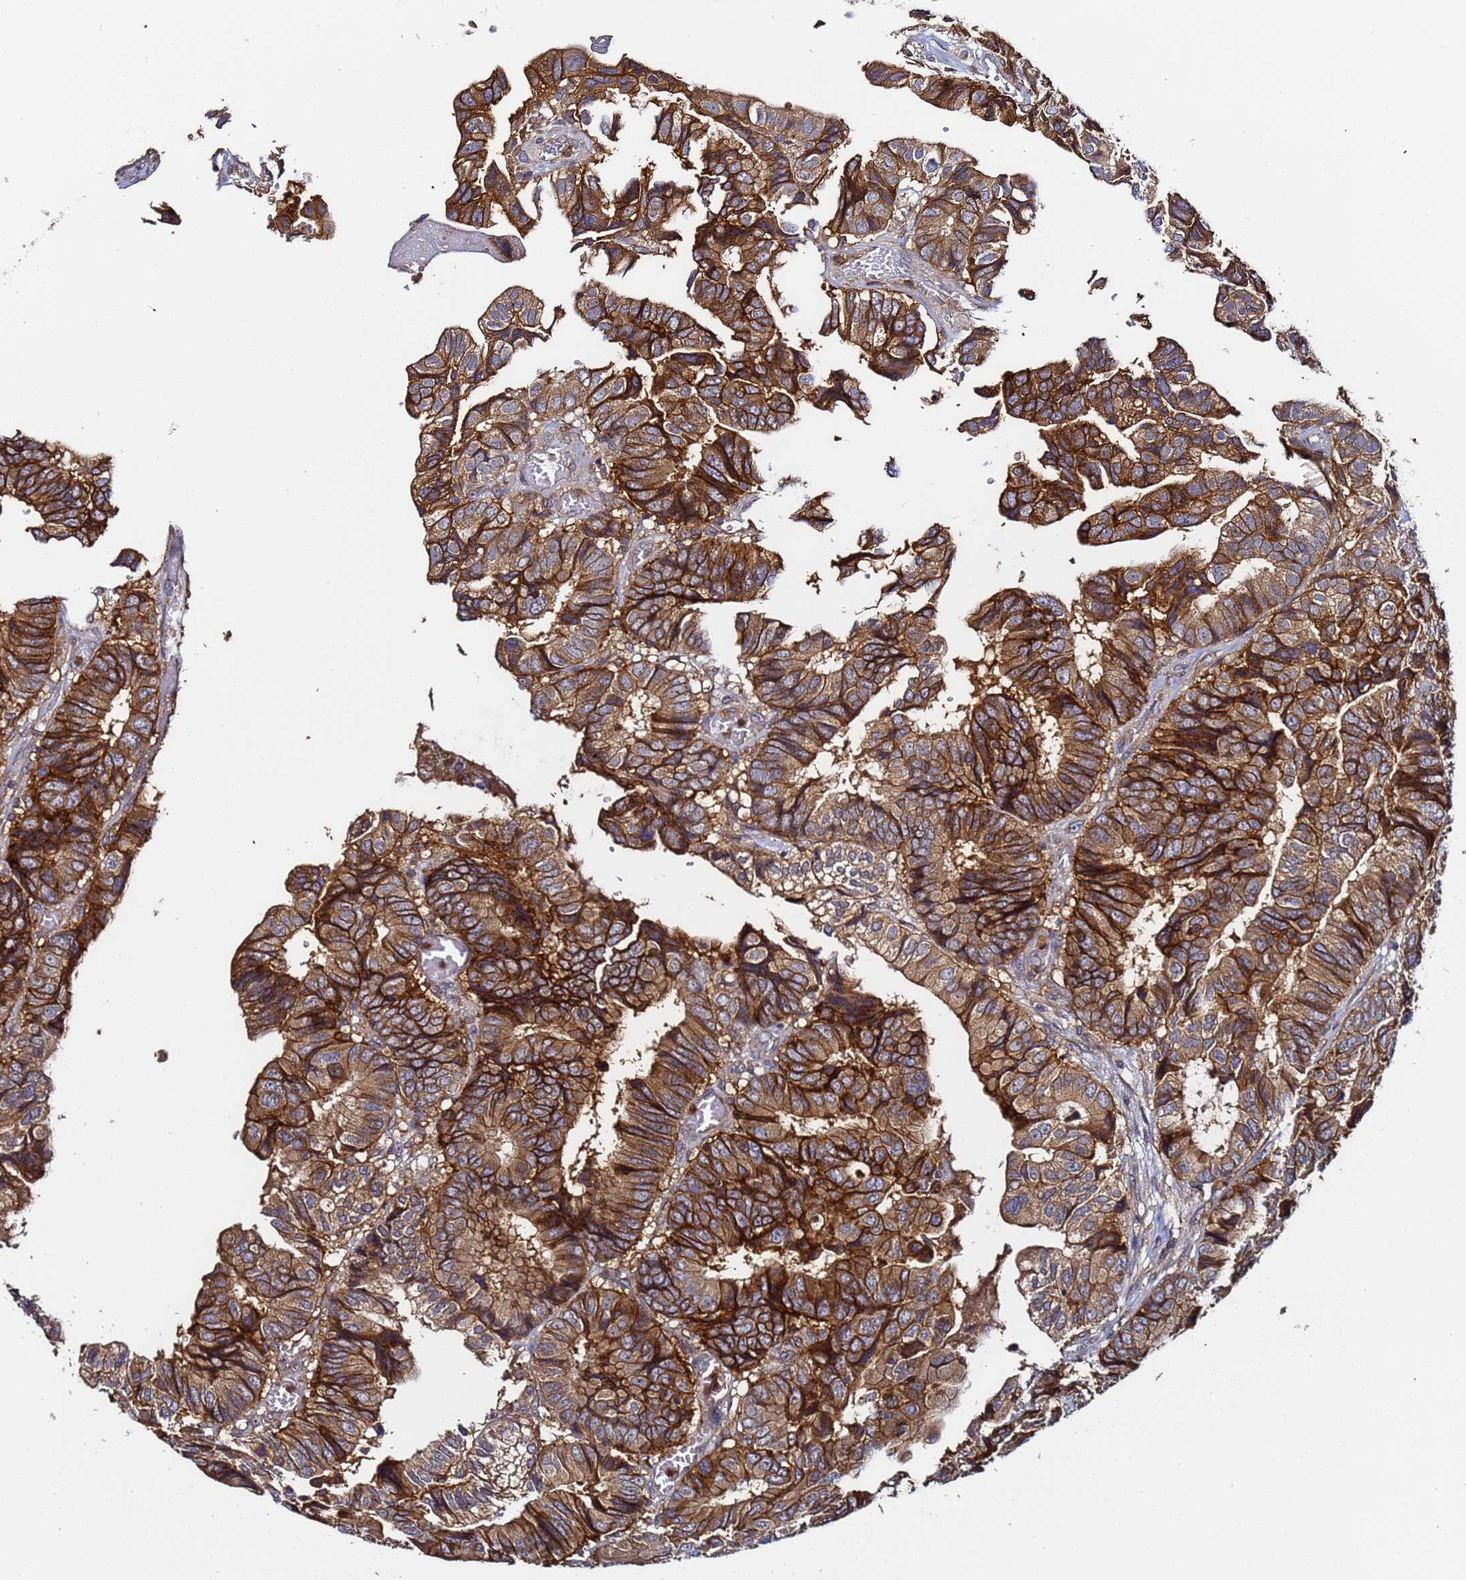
{"staining": {"intensity": "strong", "quantity": ">75%", "location": "cytoplasmic/membranous"}, "tissue": "colorectal cancer", "cell_type": "Tumor cells", "image_type": "cancer", "snomed": [{"axis": "morphology", "description": "Adenocarcinoma, NOS"}, {"axis": "topography", "description": "Colon"}], "caption": "Immunohistochemistry (IHC) (DAB) staining of colorectal adenocarcinoma demonstrates strong cytoplasmic/membranous protein positivity in approximately >75% of tumor cells.", "gene": "LRRC69", "patient": {"sex": "male", "age": 85}}